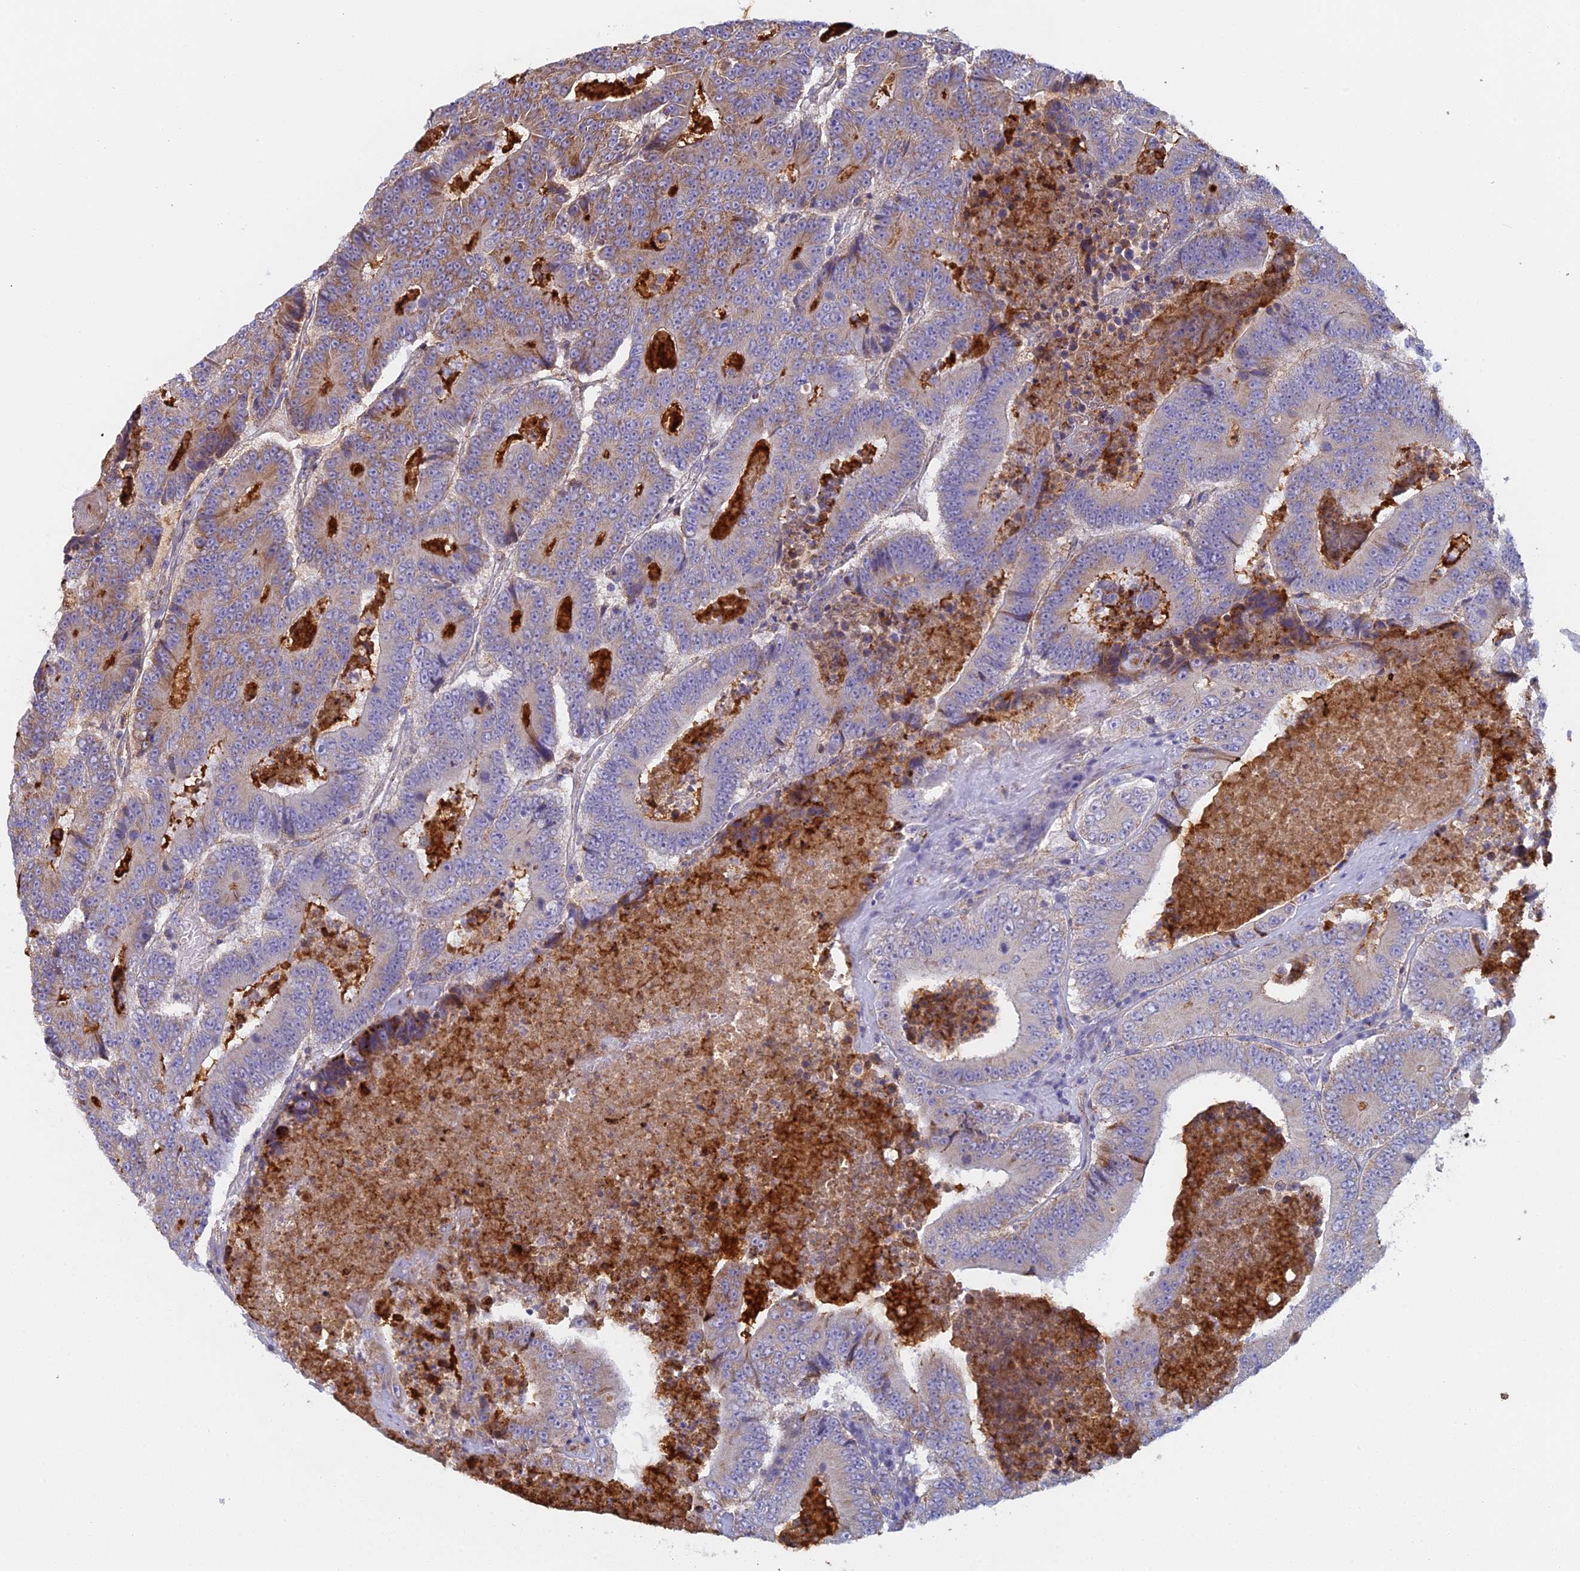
{"staining": {"intensity": "weak", "quantity": "25%-75%", "location": "cytoplasmic/membranous"}, "tissue": "colorectal cancer", "cell_type": "Tumor cells", "image_type": "cancer", "snomed": [{"axis": "morphology", "description": "Adenocarcinoma, NOS"}, {"axis": "topography", "description": "Colon"}], "caption": "A micrograph of colorectal cancer stained for a protein demonstrates weak cytoplasmic/membranous brown staining in tumor cells. (DAB IHC, brown staining for protein, blue staining for nuclei).", "gene": "IFTAP", "patient": {"sex": "male", "age": 83}}